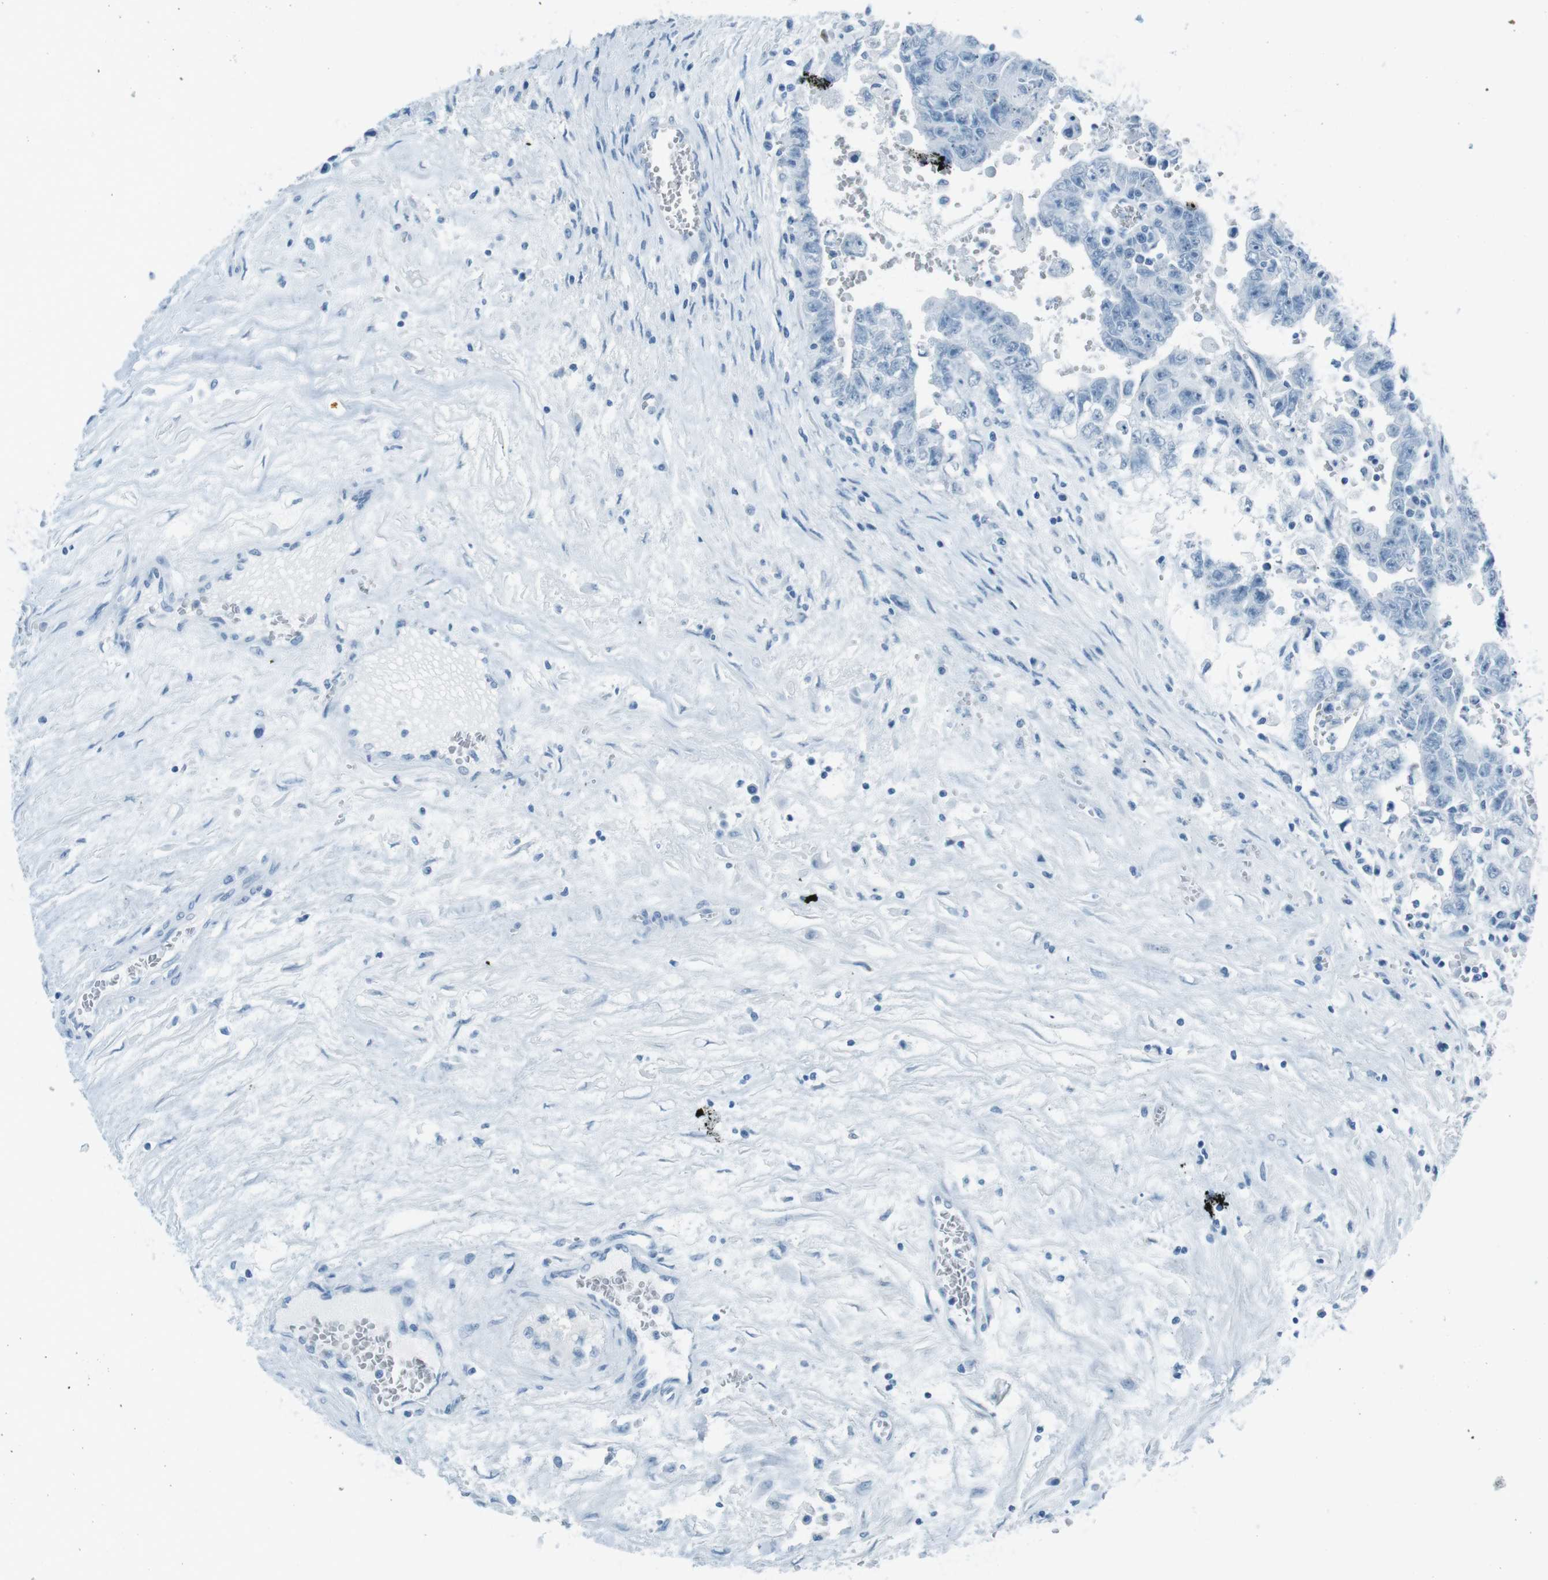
{"staining": {"intensity": "negative", "quantity": "none", "location": "none"}, "tissue": "testis cancer", "cell_type": "Tumor cells", "image_type": "cancer", "snomed": [{"axis": "morphology", "description": "Carcinoma, Embryonal, NOS"}, {"axis": "topography", "description": "Testis"}], "caption": "Embryonal carcinoma (testis) stained for a protein using immunohistochemistry (IHC) displays no expression tumor cells.", "gene": "TMEM207", "patient": {"sex": "male", "age": 28}}